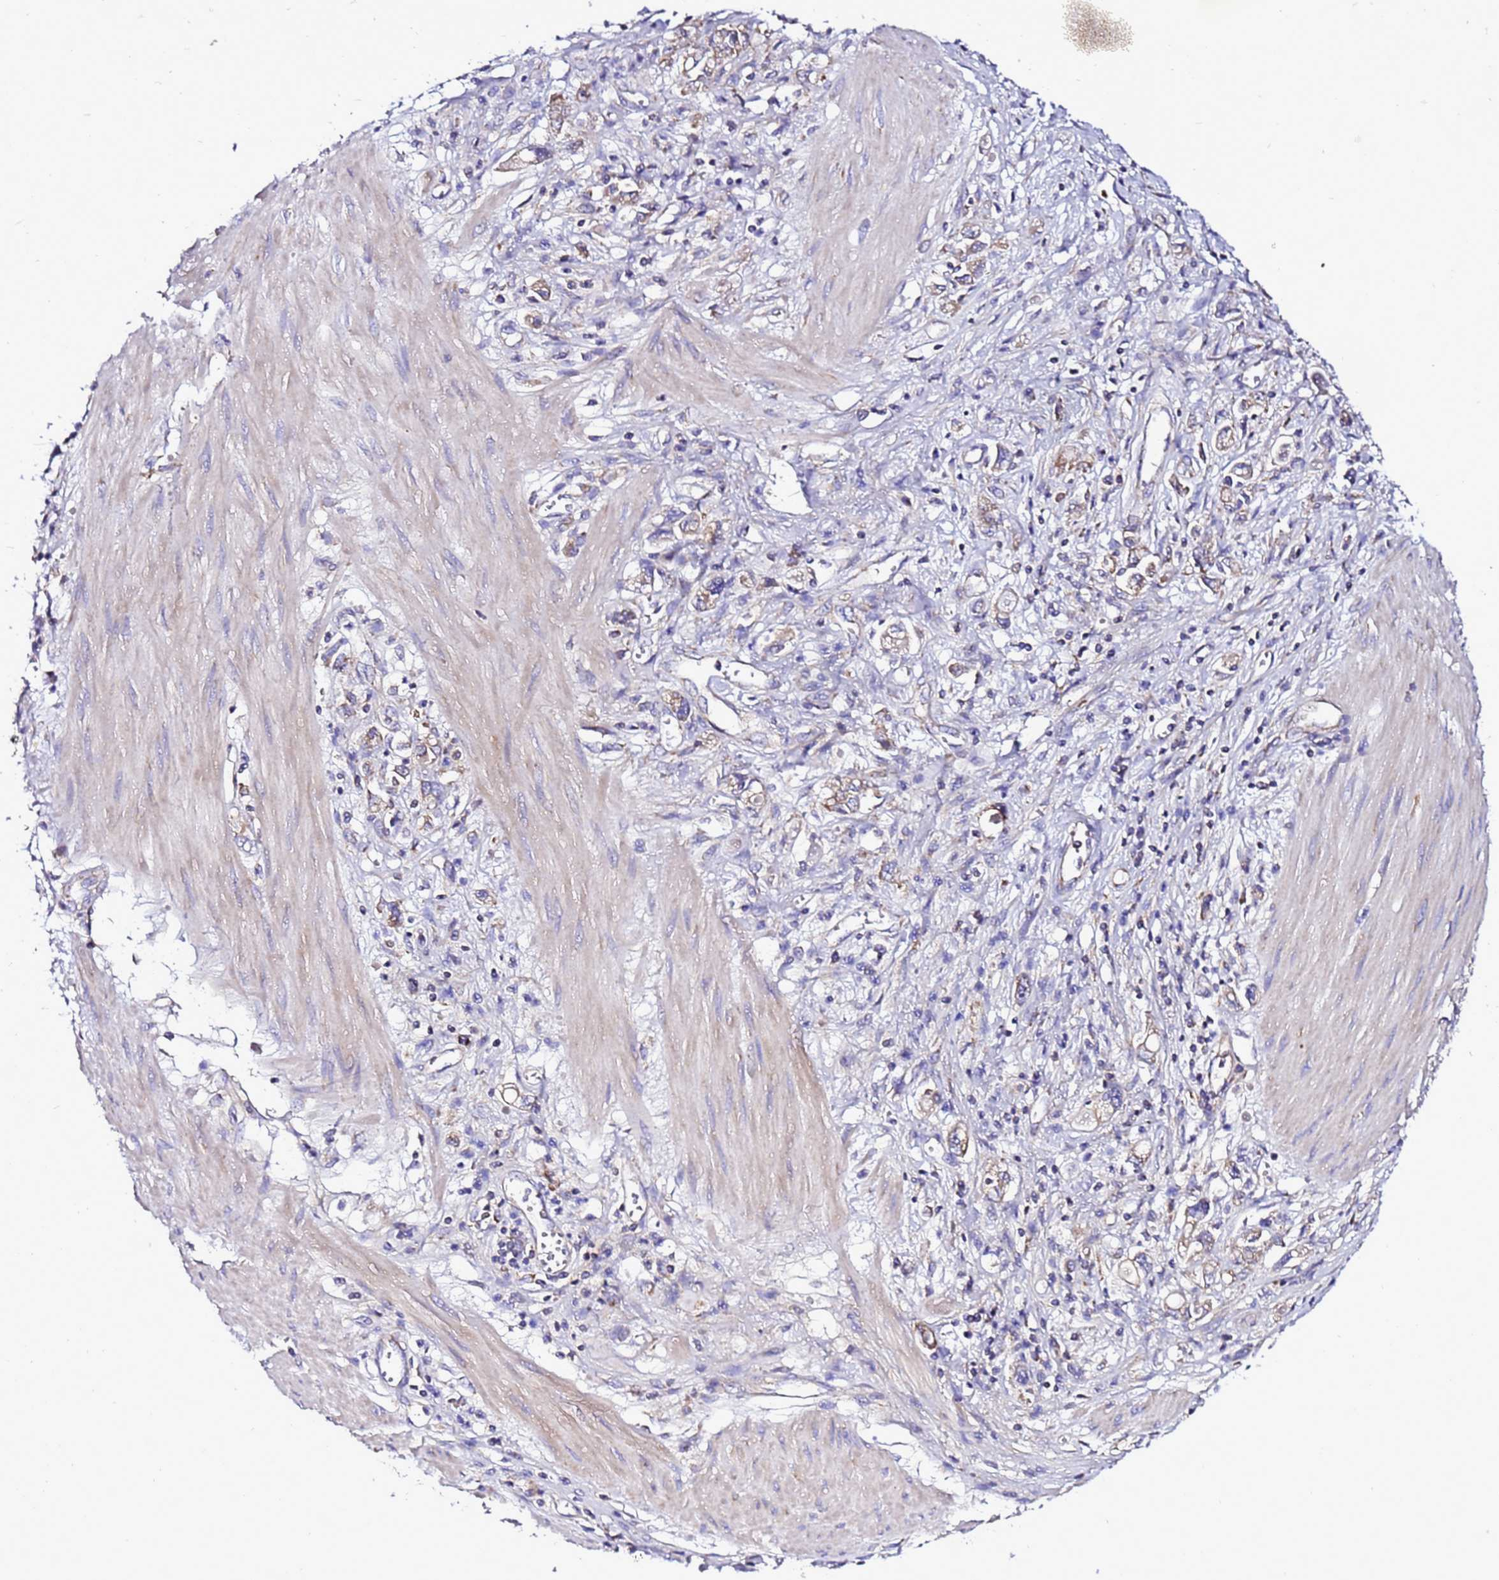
{"staining": {"intensity": "moderate", "quantity": "25%-75%", "location": "cytoplasmic/membranous"}, "tissue": "stomach cancer", "cell_type": "Tumor cells", "image_type": "cancer", "snomed": [{"axis": "morphology", "description": "Adenocarcinoma, NOS"}, {"axis": "topography", "description": "Stomach"}], "caption": "Protein expression analysis of human stomach cancer reveals moderate cytoplasmic/membranous expression in approximately 25%-75% of tumor cells. Nuclei are stained in blue.", "gene": "HIGD2A", "patient": {"sex": "female", "age": 76}}